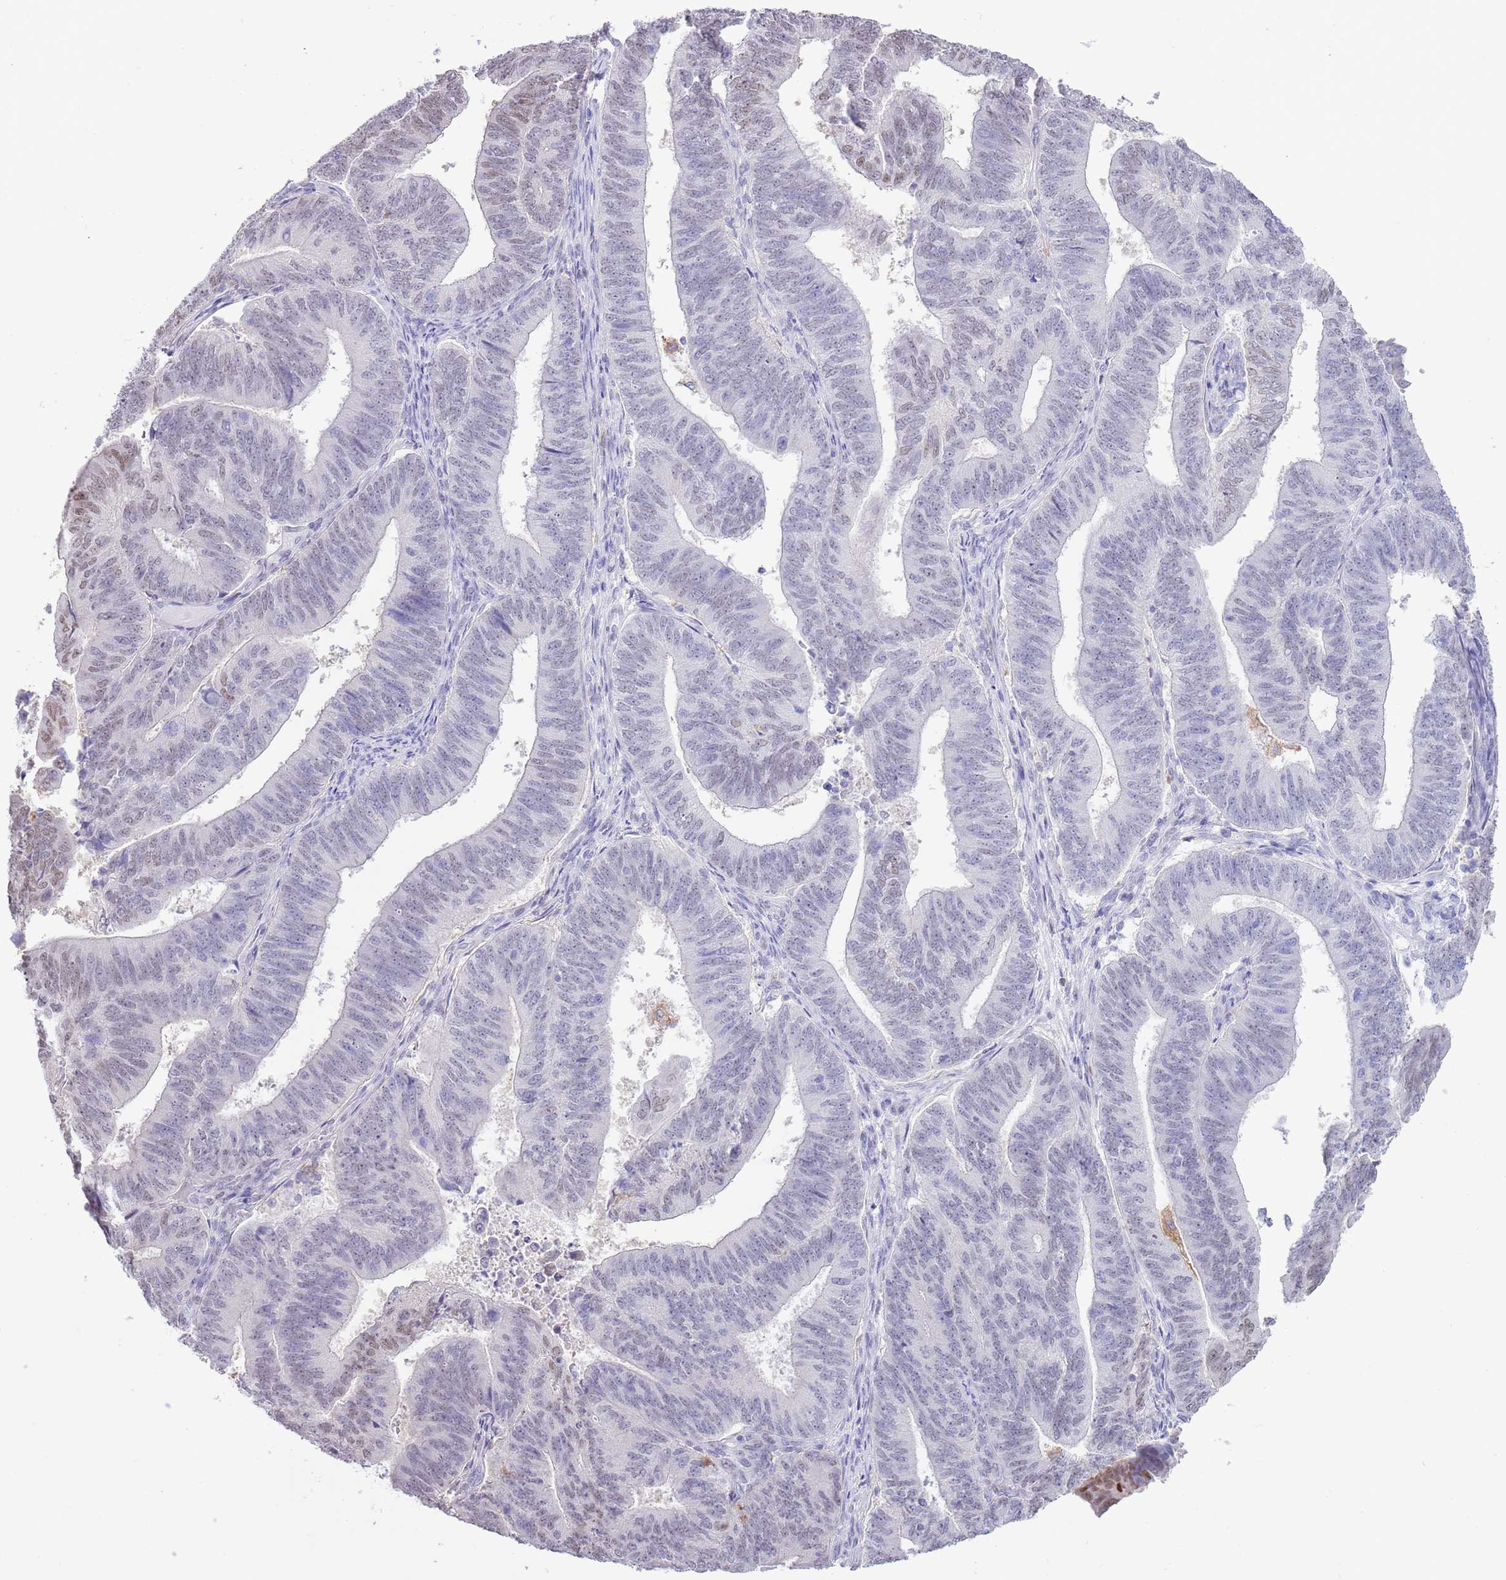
{"staining": {"intensity": "moderate", "quantity": "<25%", "location": "nuclear"}, "tissue": "endometrial cancer", "cell_type": "Tumor cells", "image_type": "cancer", "snomed": [{"axis": "morphology", "description": "Adenocarcinoma, NOS"}, {"axis": "topography", "description": "Endometrium"}], "caption": "A micrograph of adenocarcinoma (endometrial) stained for a protein reveals moderate nuclear brown staining in tumor cells. The protein of interest is shown in brown color, while the nuclei are stained blue.", "gene": "PPP1R17", "patient": {"sex": "female", "age": 70}}